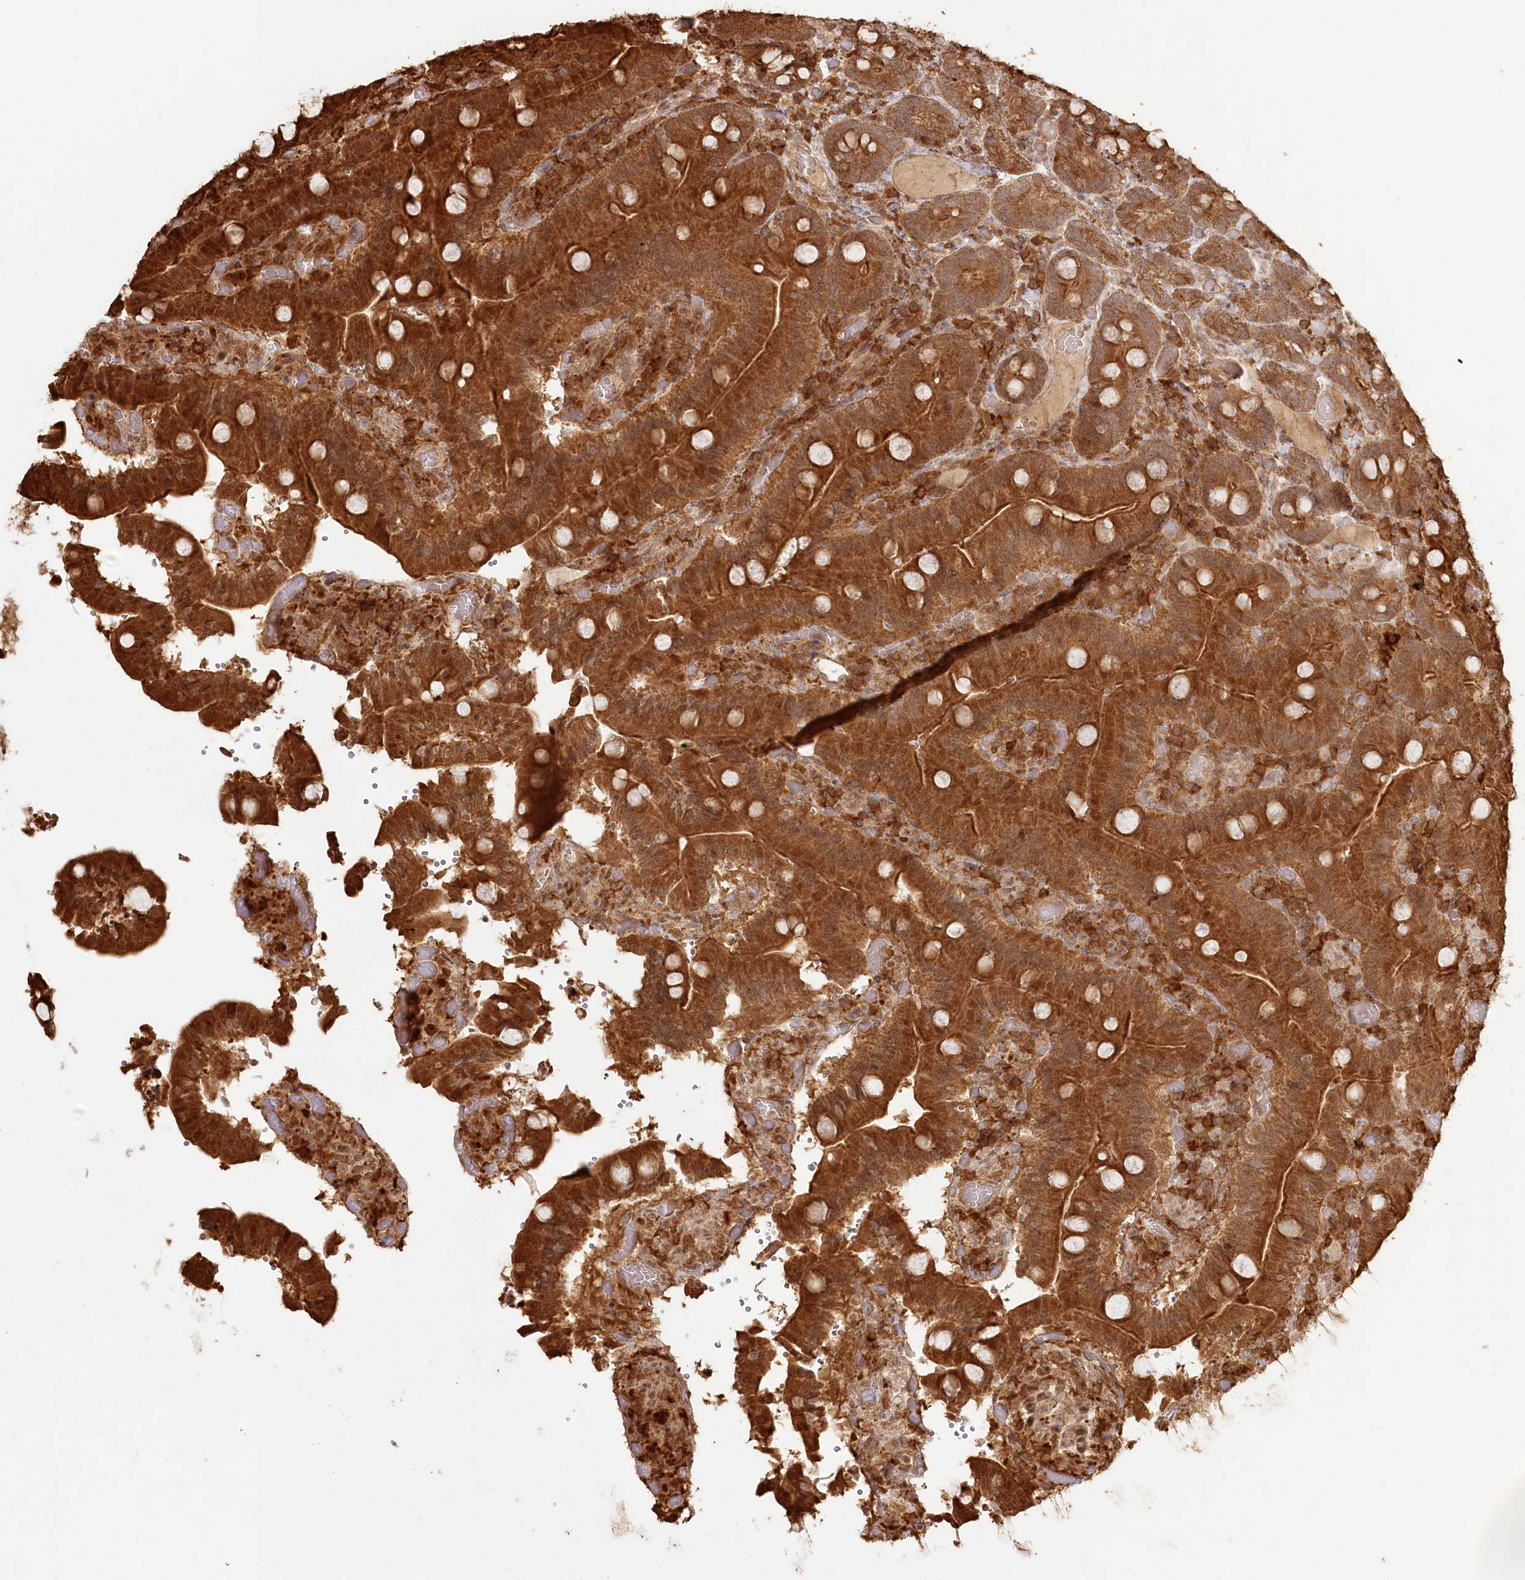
{"staining": {"intensity": "strong", "quantity": ">75%", "location": "cytoplasmic/membranous"}, "tissue": "duodenum", "cell_type": "Glandular cells", "image_type": "normal", "snomed": [{"axis": "morphology", "description": "Normal tissue, NOS"}, {"axis": "topography", "description": "Duodenum"}], "caption": "This micrograph reveals immunohistochemistry (IHC) staining of benign duodenum, with high strong cytoplasmic/membranous staining in about >75% of glandular cells.", "gene": "ULK2", "patient": {"sex": "female", "age": 62}}